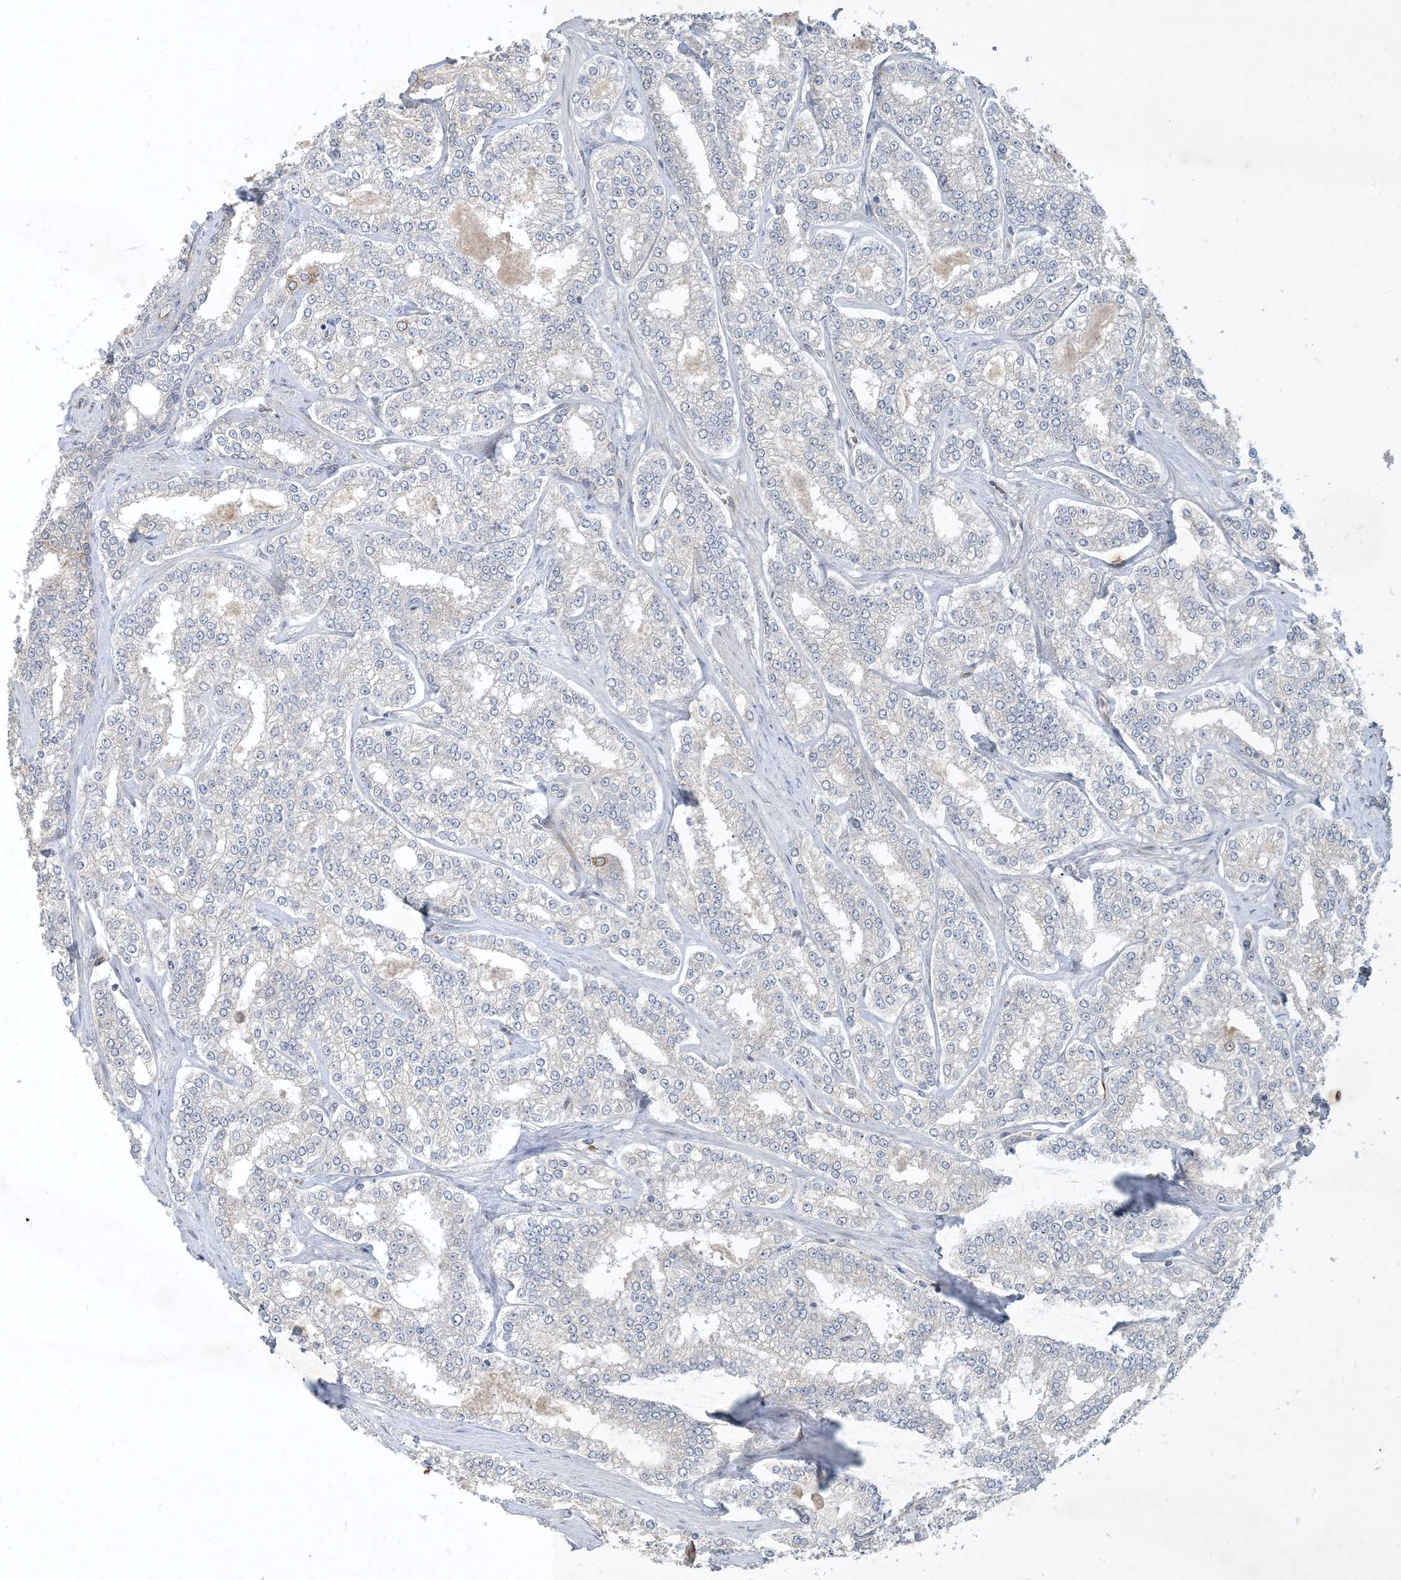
{"staining": {"intensity": "negative", "quantity": "none", "location": "none"}, "tissue": "prostate cancer", "cell_type": "Tumor cells", "image_type": "cancer", "snomed": [{"axis": "morphology", "description": "Normal tissue, NOS"}, {"axis": "morphology", "description": "Adenocarcinoma, High grade"}, {"axis": "topography", "description": "Prostate"}], "caption": "Tumor cells are negative for protein expression in human prostate adenocarcinoma (high-grade).", "gene": "CDS1", "patient": {"sex": "male", "age": 83}}